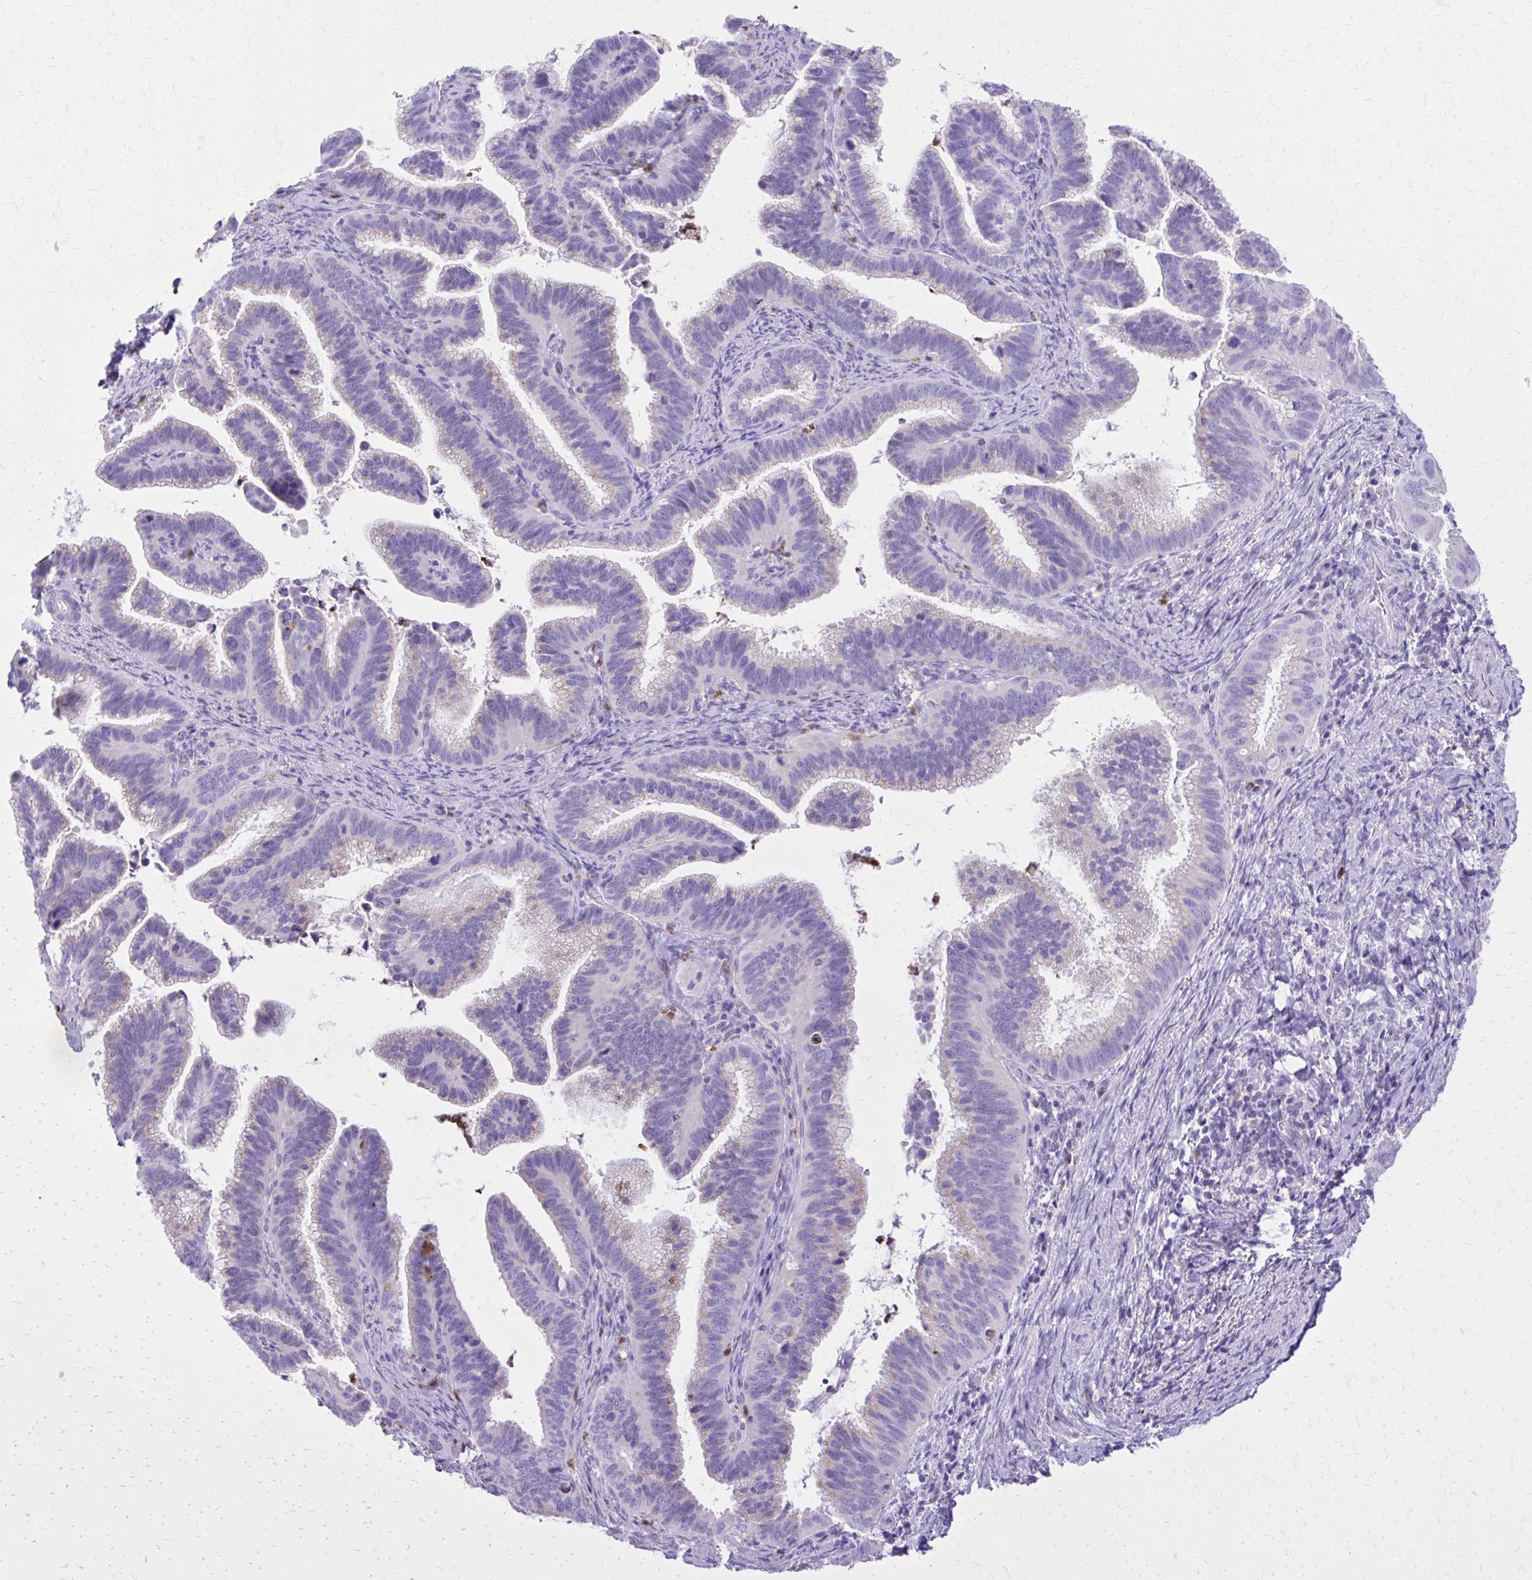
{"staining": {"intensity": "negative", "quantity": "none", "location": "none"}, "tissue": "cervical cancer", "cell_type": "Tumor cells", "image_type": "cancer", "snomed": [{"axis": "morphology", "description": "Adenocarcinoma, NOS"}, {"axis": "topography", "description": "Cervix"}], "caption": "Tumor cells are negative for brown protein staining in cervical cancer.", "gene": "CAT", "patient": {"sex": "female", "age": 61}}